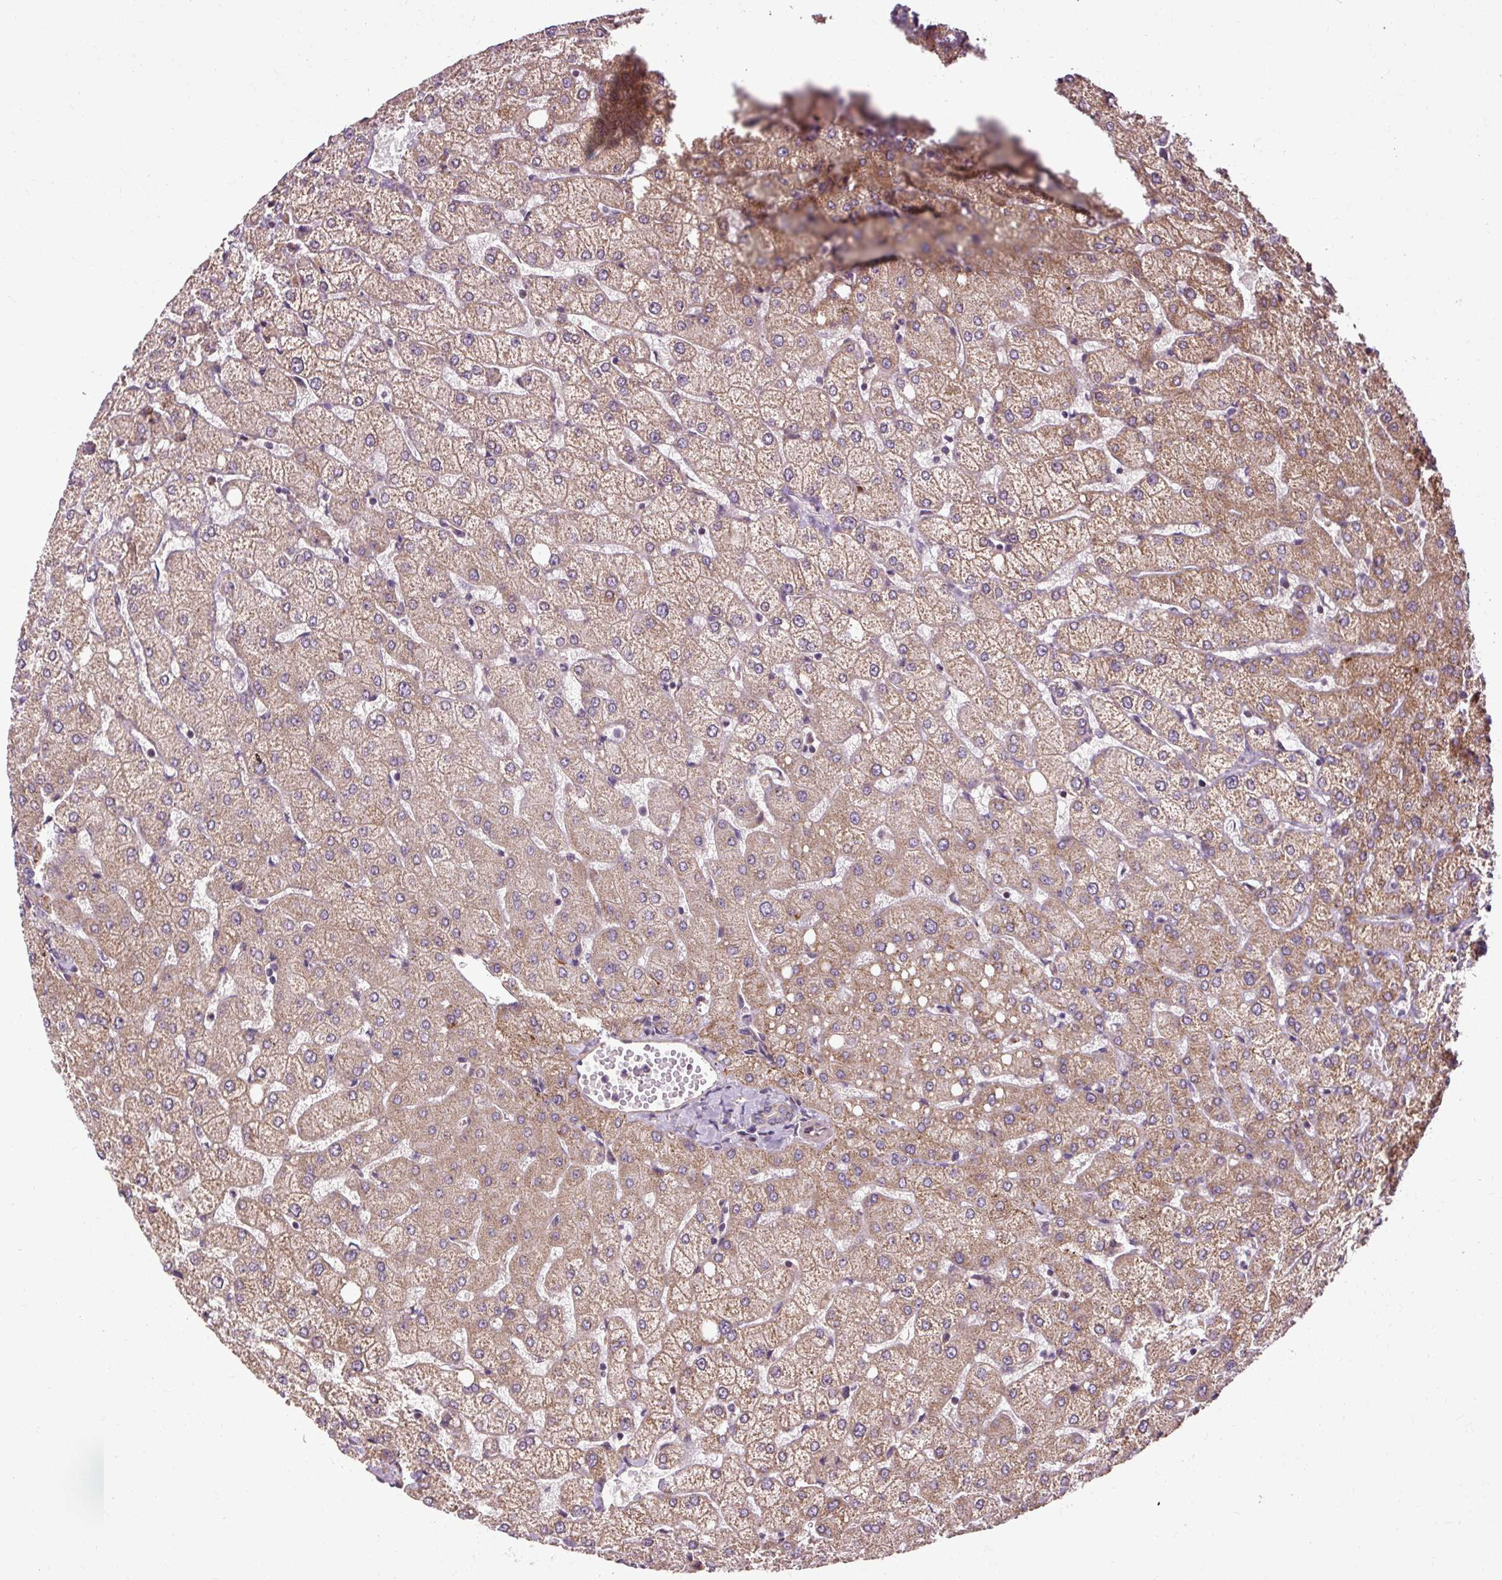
{"staining": {"intensity": "negative", "quantity": "none", "location": "none"}, "tissue": "liver", "cell_type": "Cholangiocytes", "image_type": "normal", "snomed": [{"axis": "morphology", "description": "Normal tissue, NOS"}, {"axis": "topography", "description": "Liver"}], "caption": "The immunohistochemistry photomicrograph has no significant staining in cholangiocytes of liver. The staining is performed using DAB brown chromogen with nuclei counter-stained in using hematoxylin.", "gene": "FLRT1", "patient": {"sex": "female", "age": 54}}